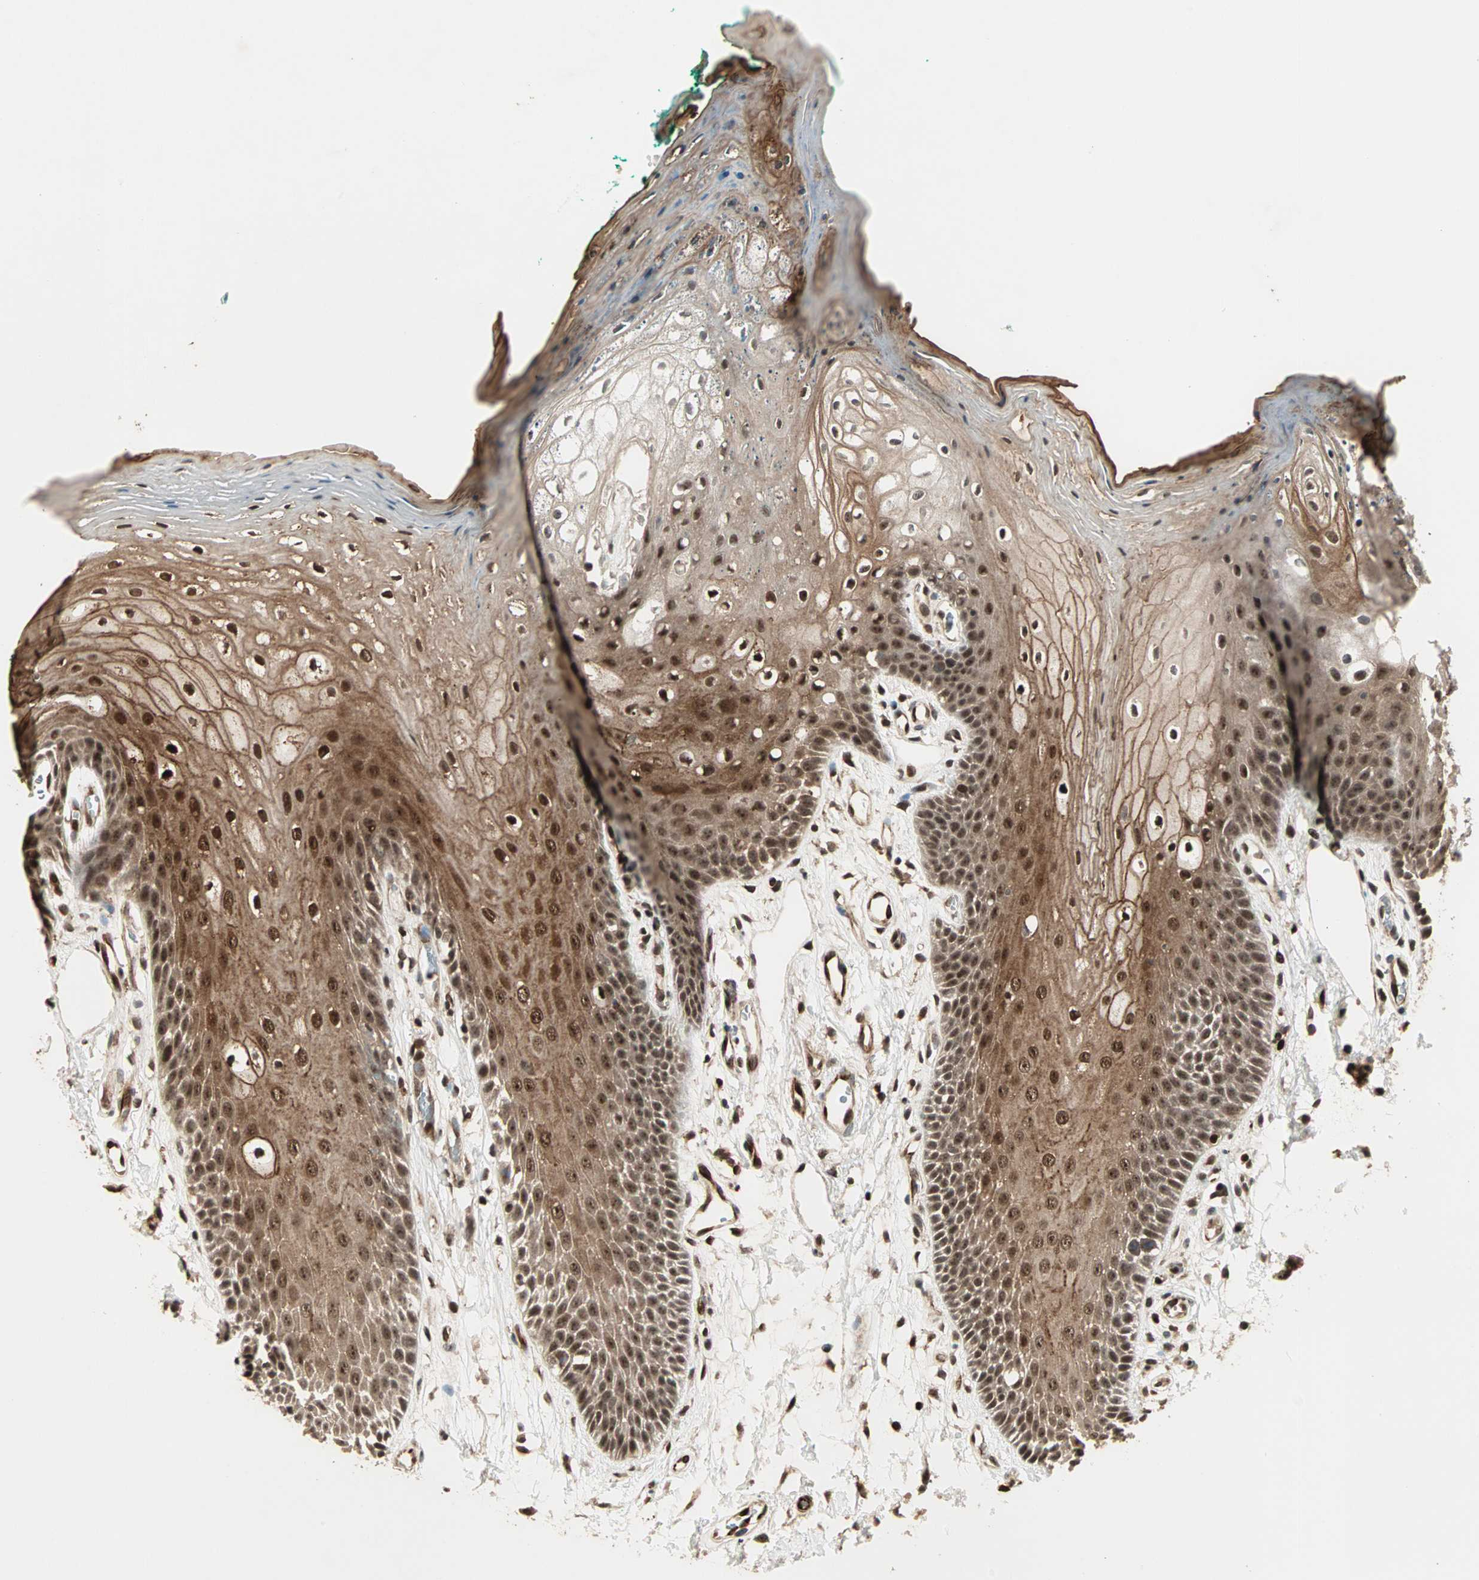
{"staining": {"intensity": "moderate", "quantity": ">75%", "location": "cytoplasmic/membranous,nuclear"}, "tissue": "oral mucosa", "cell_type": "Squamous epithelial cells", "image_type": "normal", "snomed": [{"axis": "morphology", "description": "Normal tissue, NOS"}, {"axis": "morphology", "description": "Squamous cell carcinoma, NOS"}, {"axis": "topography", "description": "Skeletal muscle"}, {"axis": "topography", "description": "Oral tissue"}, {"axis": "topography", "description": "Head-Neck"}], "caption": "Immunohistochemistry (IHC) of benign oral mucosa shows medium levels of moderate cytoplasmic/membranous,nuclear staining in approximately >75% of squamous epithelial cells.", "gene": "ZBED9", "patient": {"sex": "female", "age": 84}}